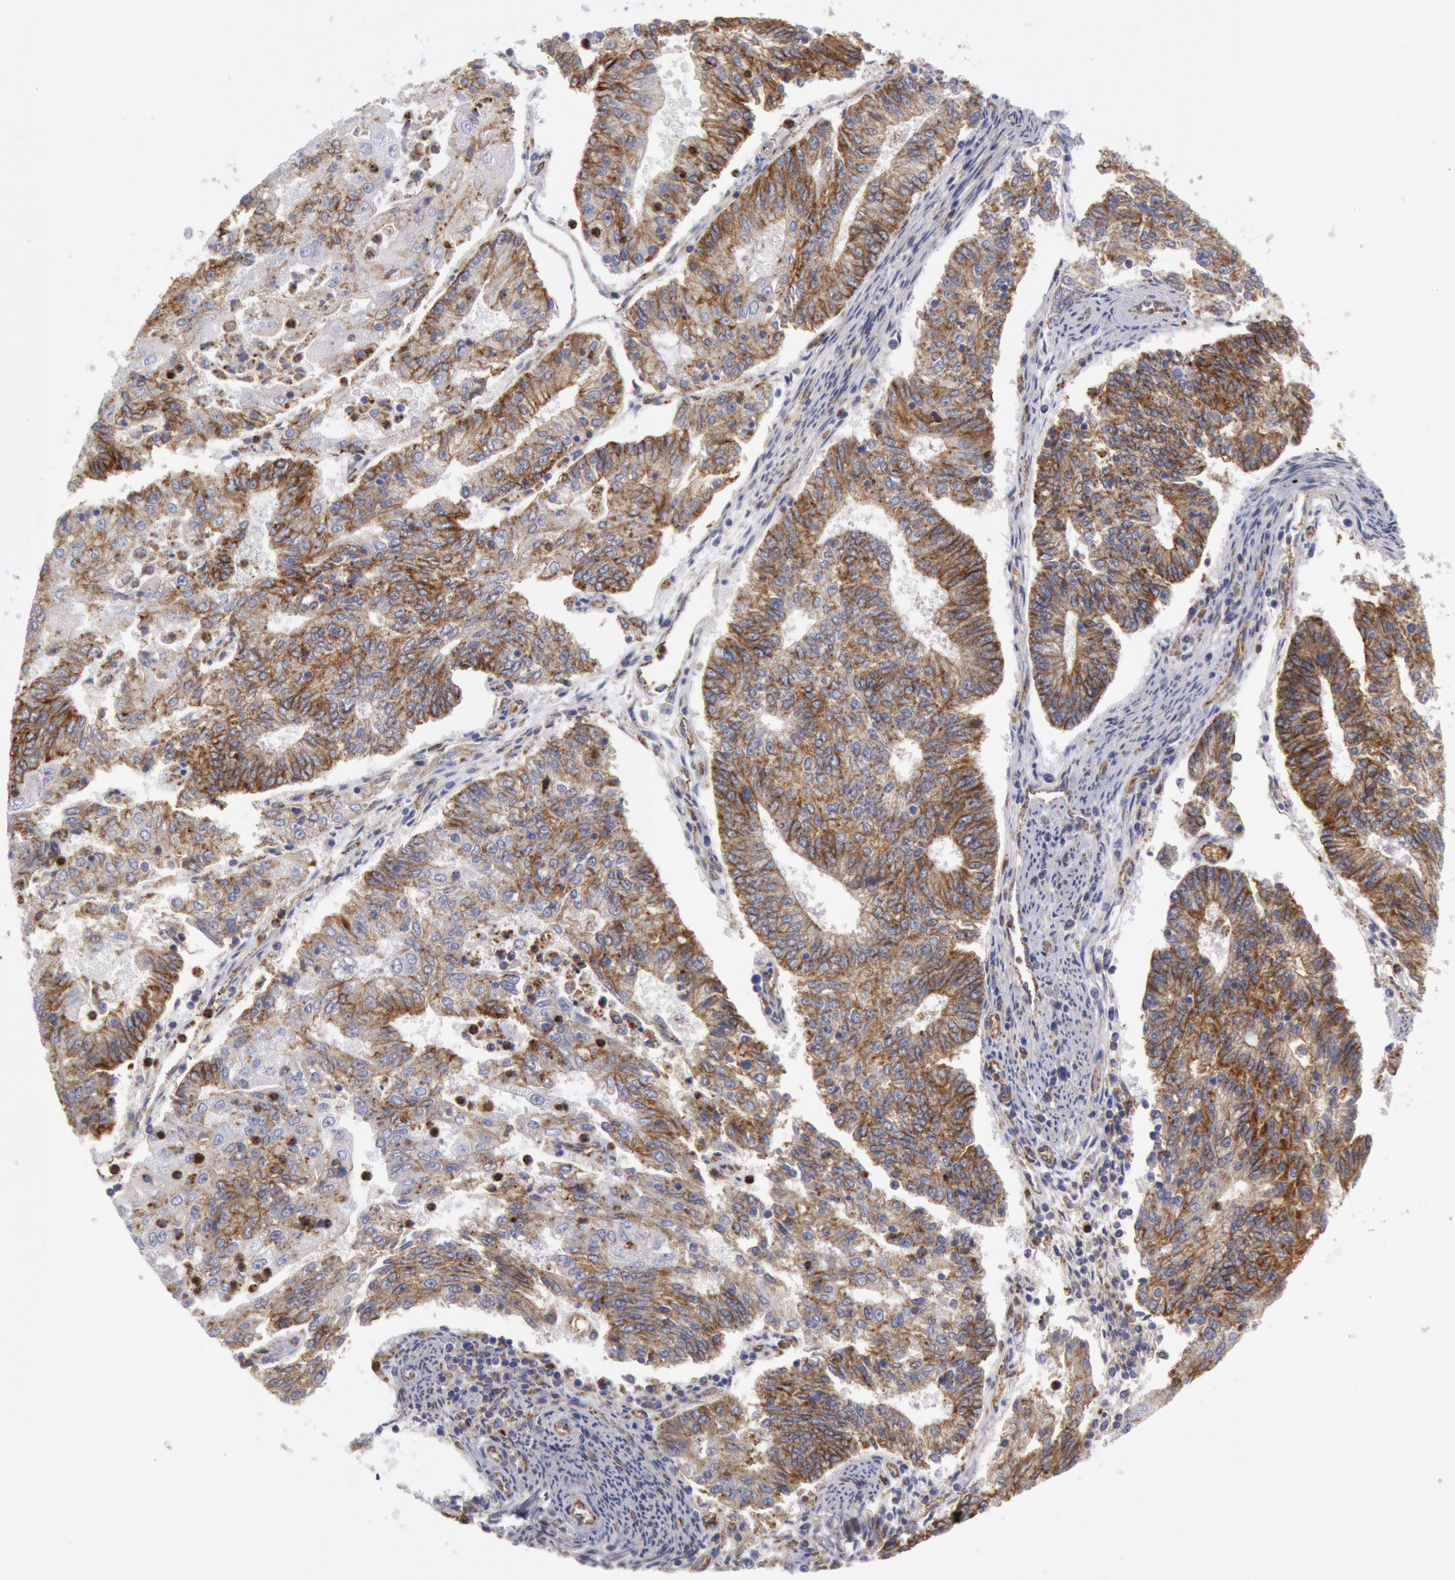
{"staining": {"intensity": "weak", "quantity": ">75%", "location": "cytoplasmic/membranous"}, "tissue": "endometrial cancer", "cell_type": "Tumor cells", "image_type": "cancer", "snomed": [{"axis": "morphology", "description": "Adenocarcinoma, NOS"}, {"axis": "topography", "description": "Endometrium"}], "caption": "IHC of human endometrial adenocarcinoma displays low levels of weak cytoplasmic/membranous expression in approximately >75% of tumor cells.", "gene": "FLOT1", "patient": {"sex": "female", "age": 56}}